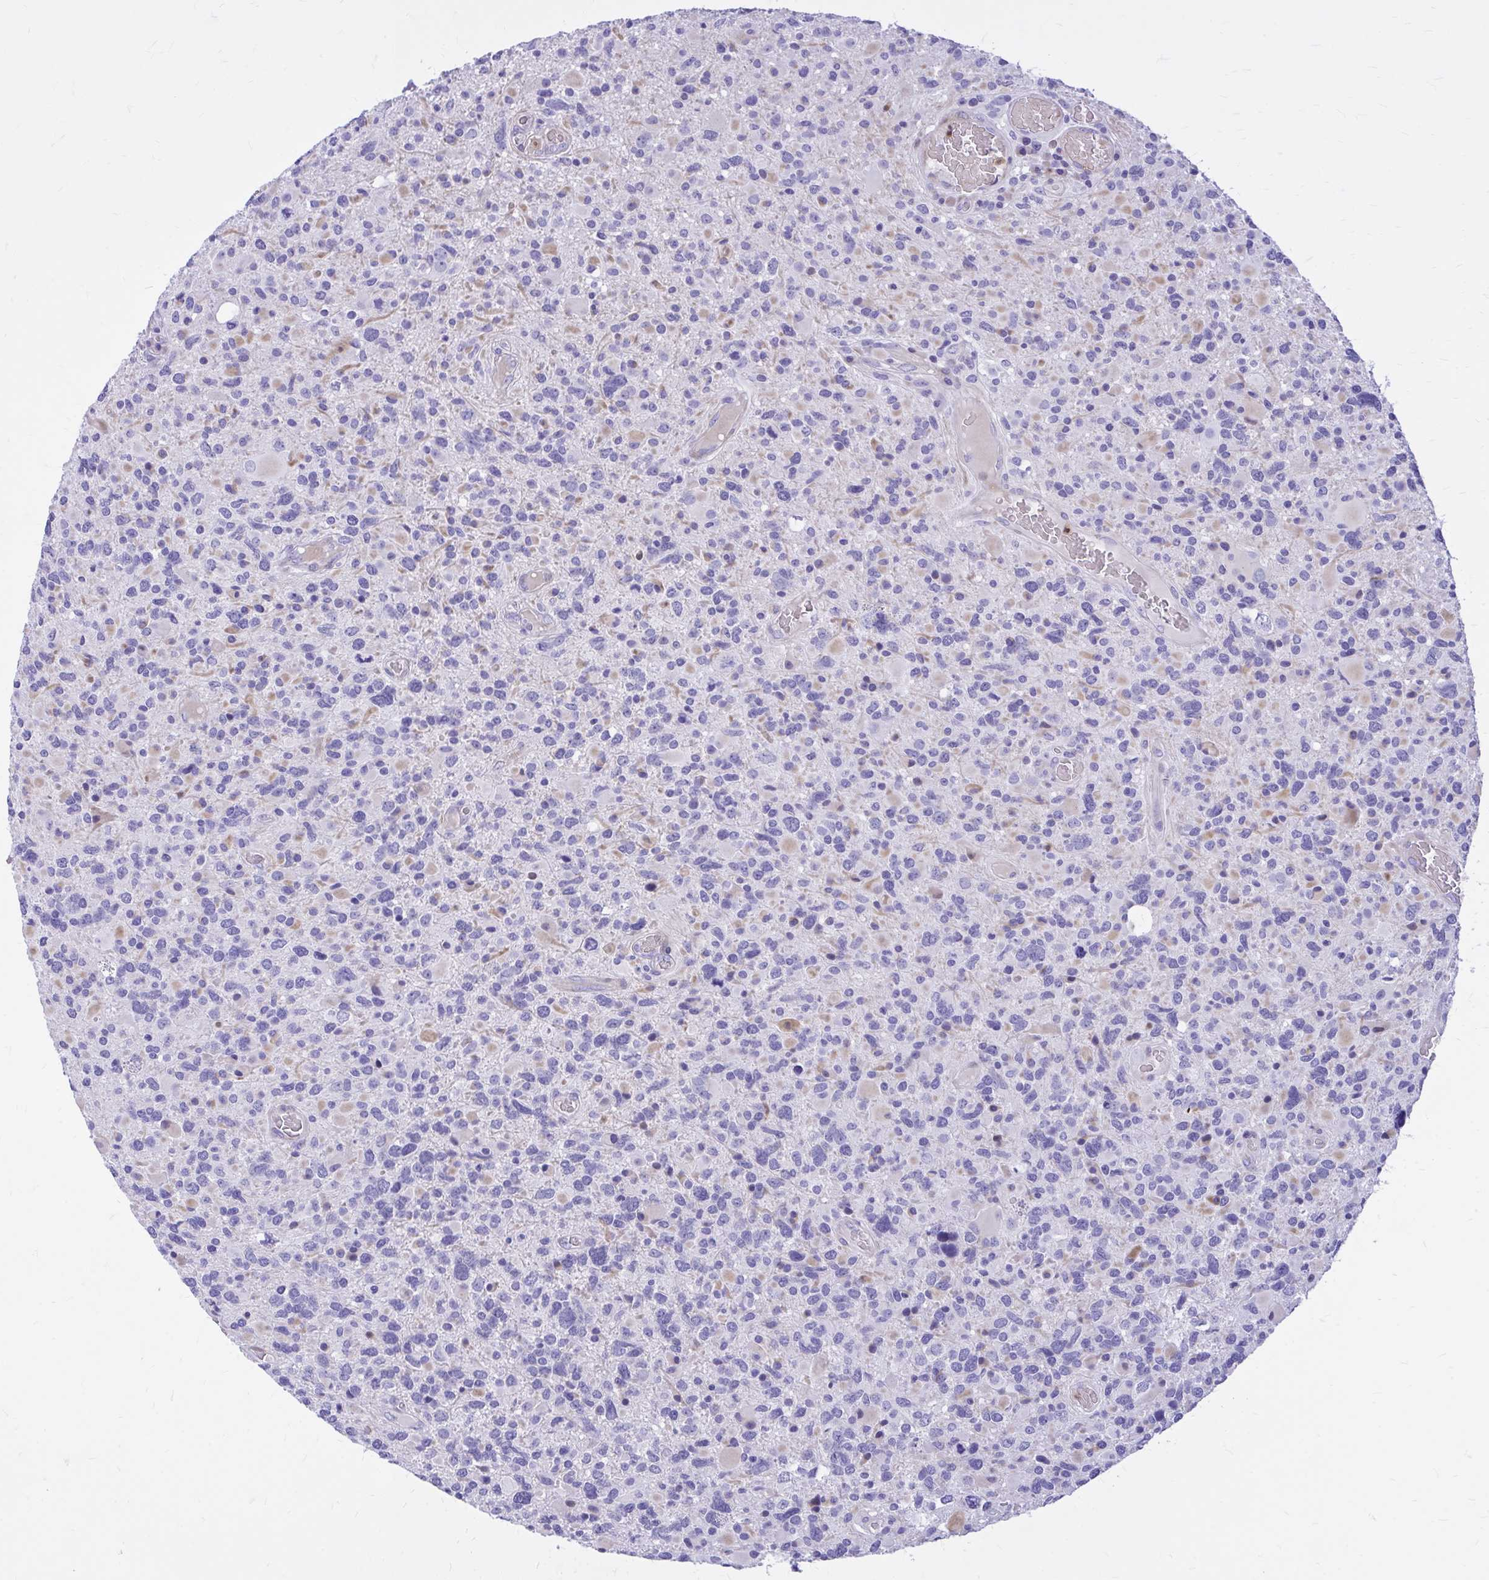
{"staining": {"intensity": "negative", "quantity": "none", "location": "none"}, "tissue": "glioma", "cell_type": "Tumor cells", "image_type": "cancer", "snomed": [{"axis": "morphology", "description": "Glioma, malignant, High grade"}, {"axis": "topography", "description": "Brain"}], "caption": "This is a micrograph of immunohistochemistry staining of malignant glioma (high-grade), which shows no expression in tumor cells.", "gene": "ADAMTSL1", "patient": {"sex": "female", "age": 40}}